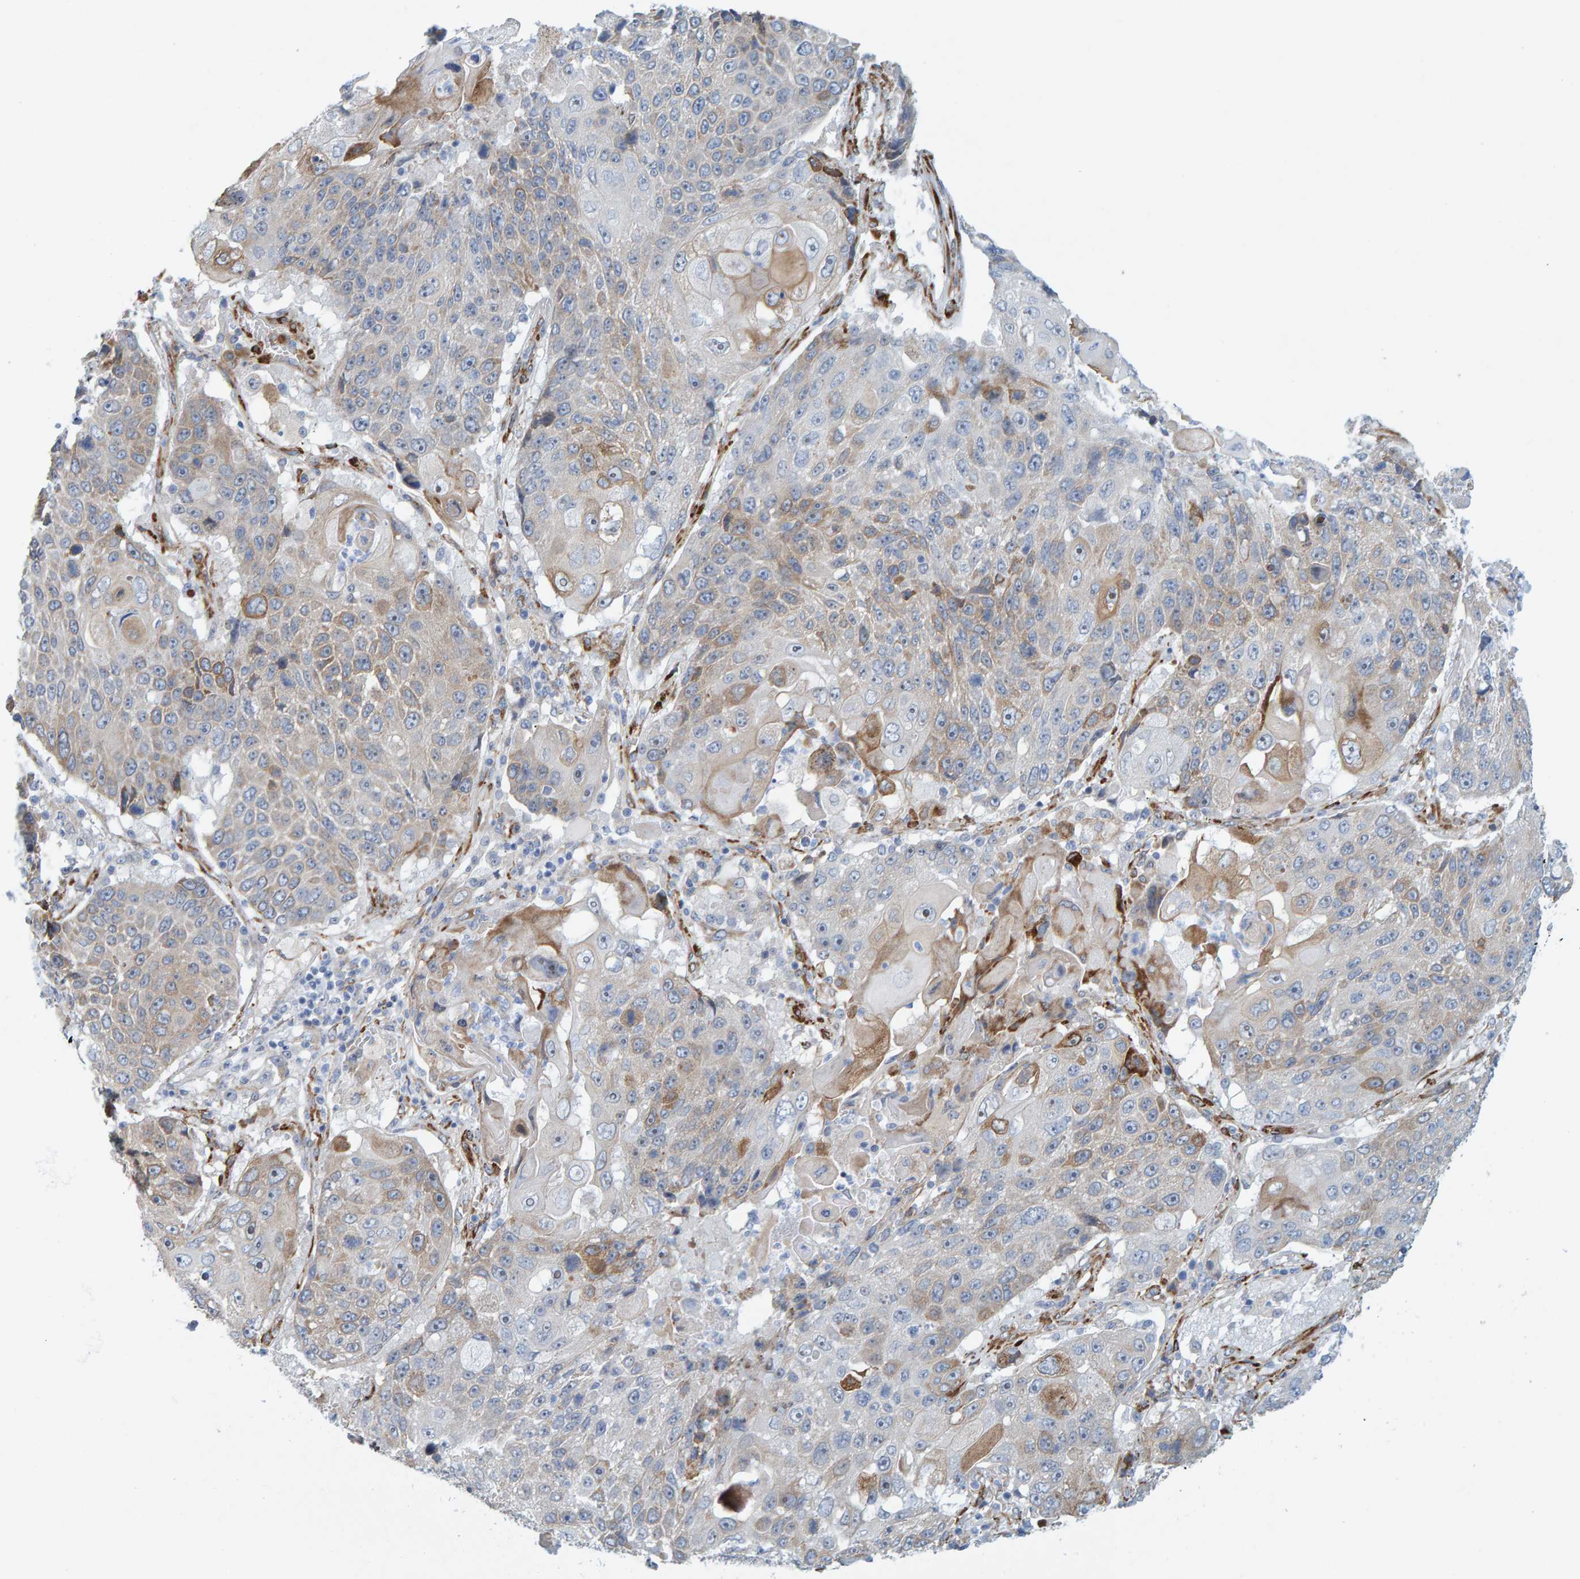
{"staining": {"intensity": "weak", "quantity": "25%-75%", "location": "cytoplasmic/membranous"}, "tissue": "lung cancer", "cell_type": "Tumor cells", "image_type": "cancer", "snomed": [{"axis": "morphology", "description": "Squamous cell carcinoma, NOS"}, {"axis": "topography", "description": "Lung"}], "caption": "Squamous cell carcinoma (lung) was stained to show a protein in brown. There is low levels of weak cytoplasmic/membranous positivity in about 25%-75% of tumor cells.", "gene": "MMP16", "patient": {"sex": "male", "age": 61}}